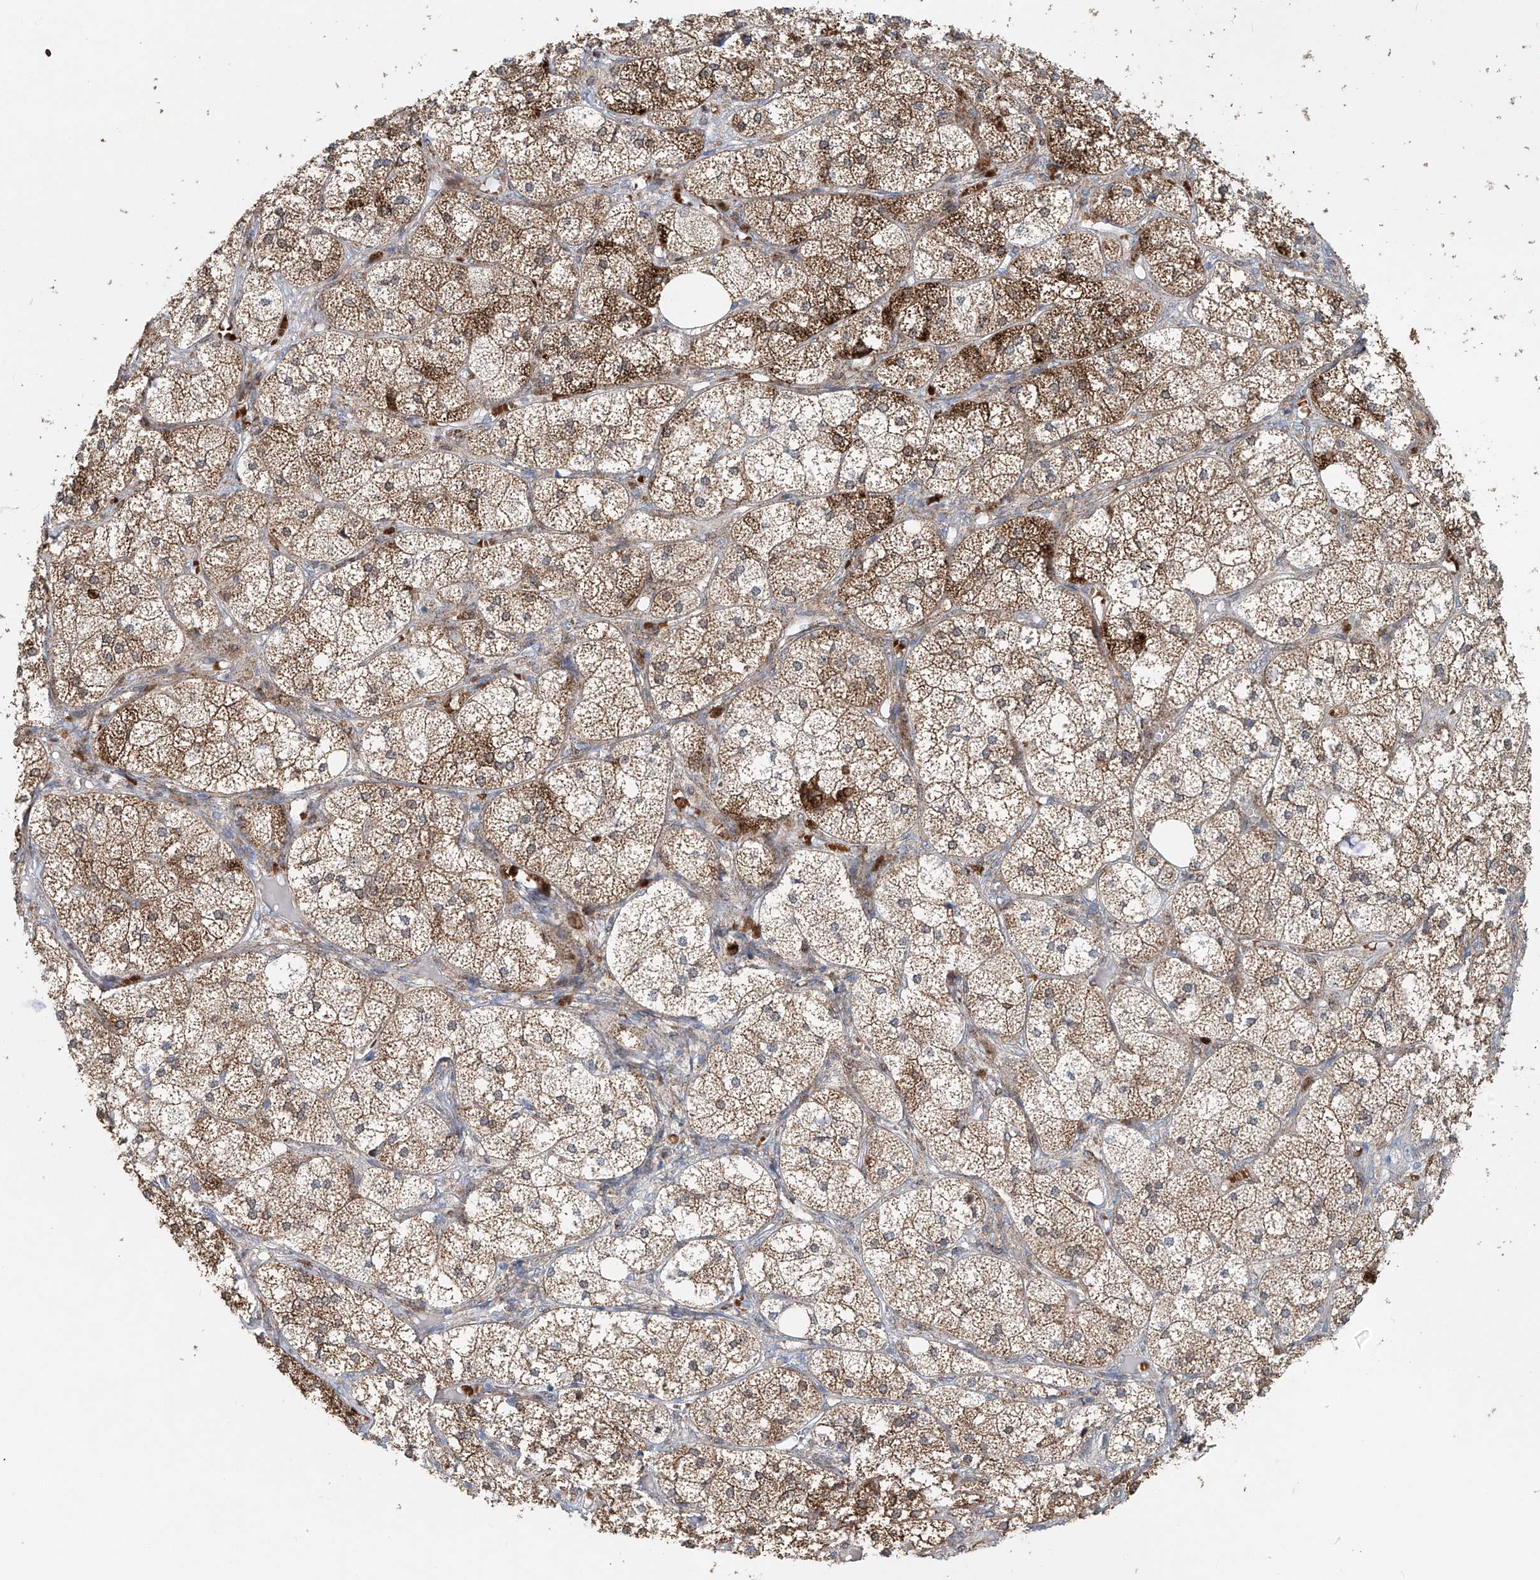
{"staining": {"intensity": "strong", "quantity": ">75%", "location": "cytoplasmic/membranous"}, "tissue": "adrenal gland", "cell_type": "Glandular cells", "image_type": "normal", "snomed": [{"axis": "morphology", "description": "Normal tissue, NOS"}, {"axis": "topography", "description": "Adrenal gland"}], "caption": "This image reveals IHC staining of benign adrenal gland, with high strong cytoplasmic/membranous expression in approximately >75% of glandular cells.", "gene": "PTPRA", "patient": {"sex": "female", "age": 61}}